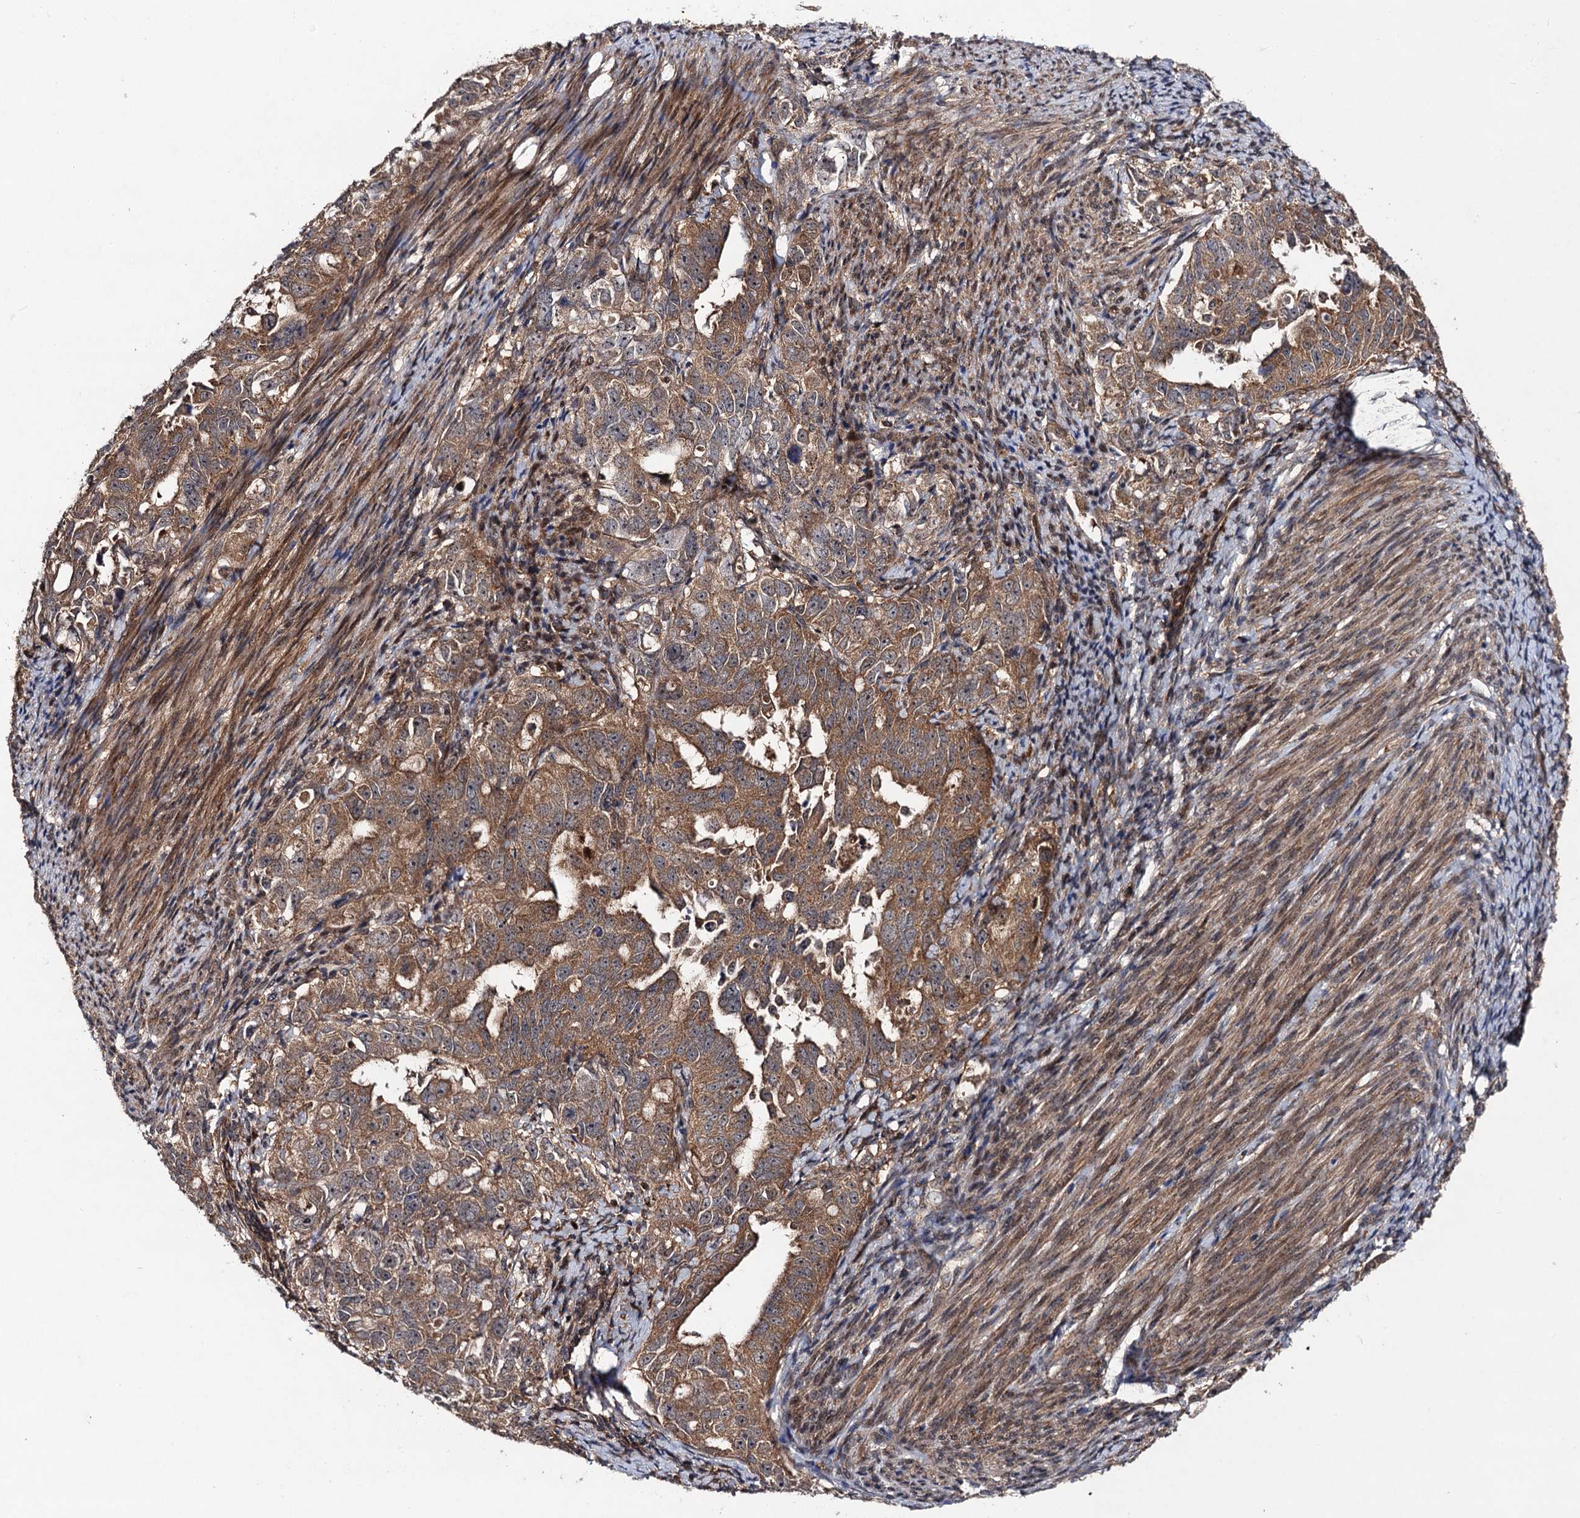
{"staining": {"intensity": "moderate", "quantity": ">75%", "location": "cytoplasmic/membranous"}, "tissue": "endometrial cancer", "cell_type": "Tumor cells", "image_type": "cancer", "snomed": [{"axis": "morphology", "description": "Adenocarcinoma, NOS"}, {"axis": "topography", "description": "Endometrium"}], "caption": "Moderate cytoplasmic/membranous positivity for a protein is present in approximately >75% of tumor cells of endometrial cancer using immunohistochemistry.", "gene": "KXD1", "patient": {"sex": "female", "age": 65}}